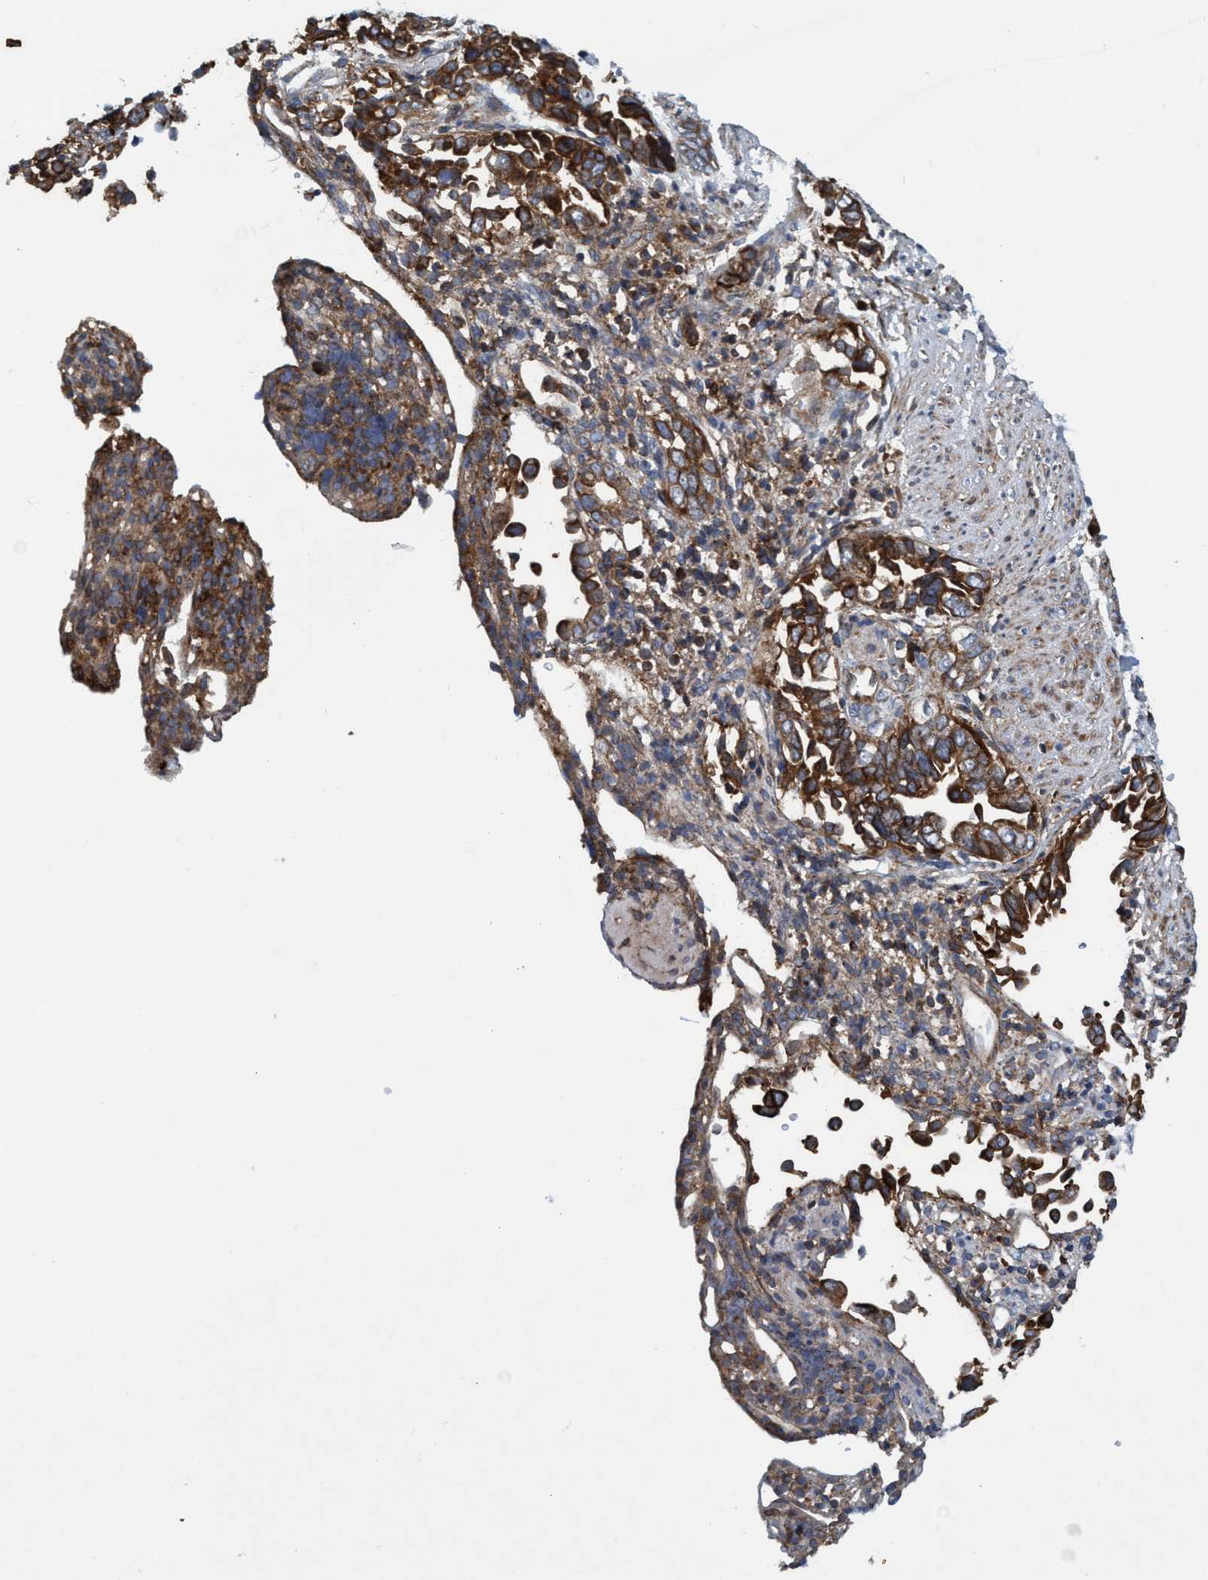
{"staining": {"intensity": "strong", "quantity": ">75%", "location": "cytoplasmic/membranous"}, "tissue": "liver cancer", "cell_type": "Tumor cells", "image_type": "cancer", "snomed": [{"axis": "morphology", "description": "Cholangiocarcinoma"}, {"axis": "topography", "description": "Liver"}], "caption": "DAB (3,3'-diaminobenzidine) immunohistochemical staining of liver cancer (cholangiocarcinoma) exhibits strong cytoplasmic/membranous protein positivity in approximately >75% of tumor cells.", "gene": "SLC16A3", "patient": {"sex": "female", "age": 79}}